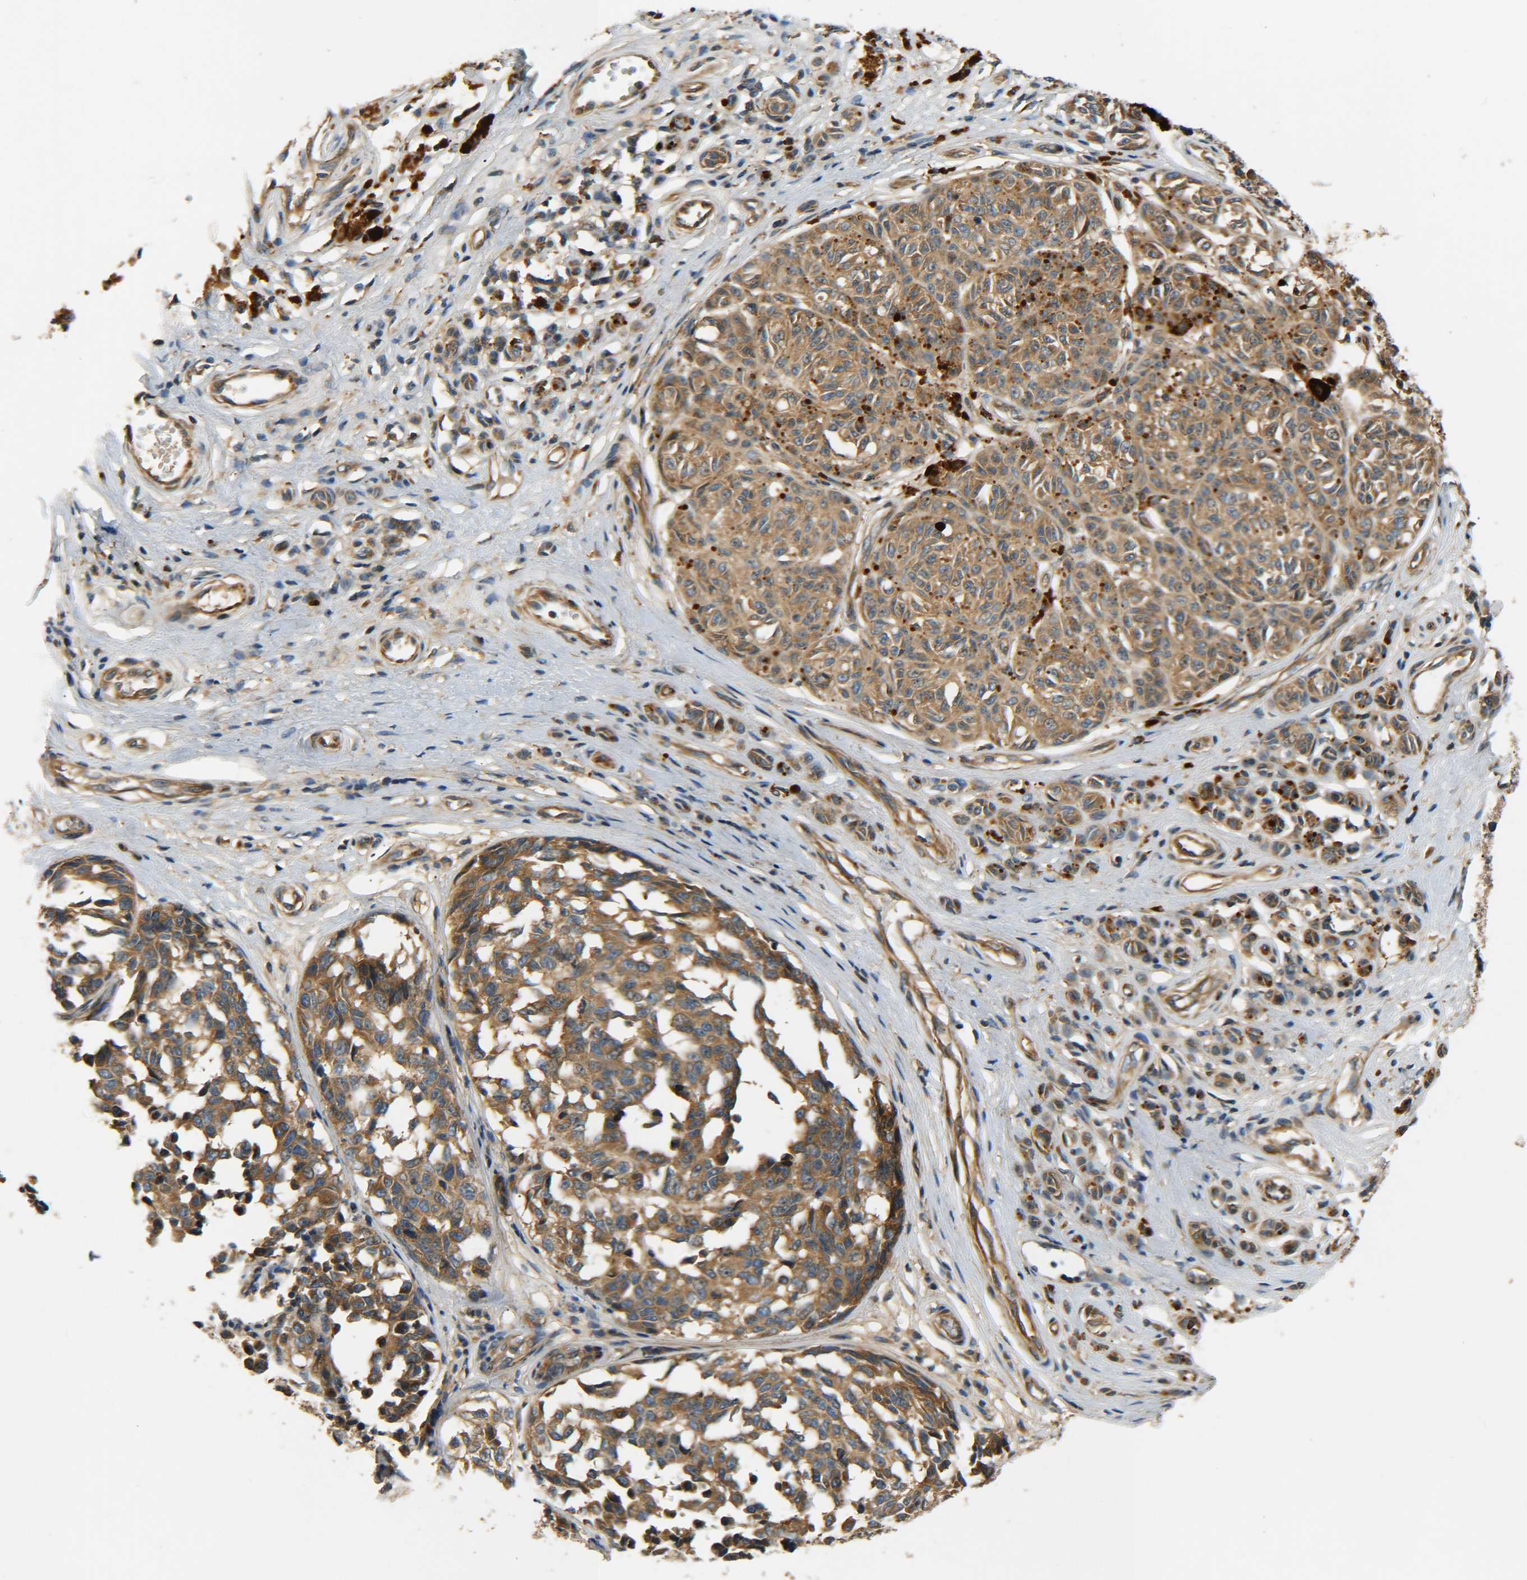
{"staining": {"intensity": "moderate", "quantity": ">75%", "location": "cytoplasmic/membranous"}, "tissue": "melanoma", "cell_type": "Tumor cells", "image_type": "cancer", "snomed": [{"axis": "morphology", "description": "Malignant melanoma, NOS"}, {"axis": "topography", "description": "Skin"}], "caption": "Immunohistochemistry (IHC) staining of melanoma, which exhibits medium levels of moderate cytoplasmic/membranous expression in approximately >75% of tumor cells indicating moderate cytoplasmic/membranous protein positivity. The staining was performed using DAB (brown) for protein detection and nuclei were counterstained in hematoxylin (blue).", "gene": "LRCH3", "patient": {"sex": "female", "age": 64}}